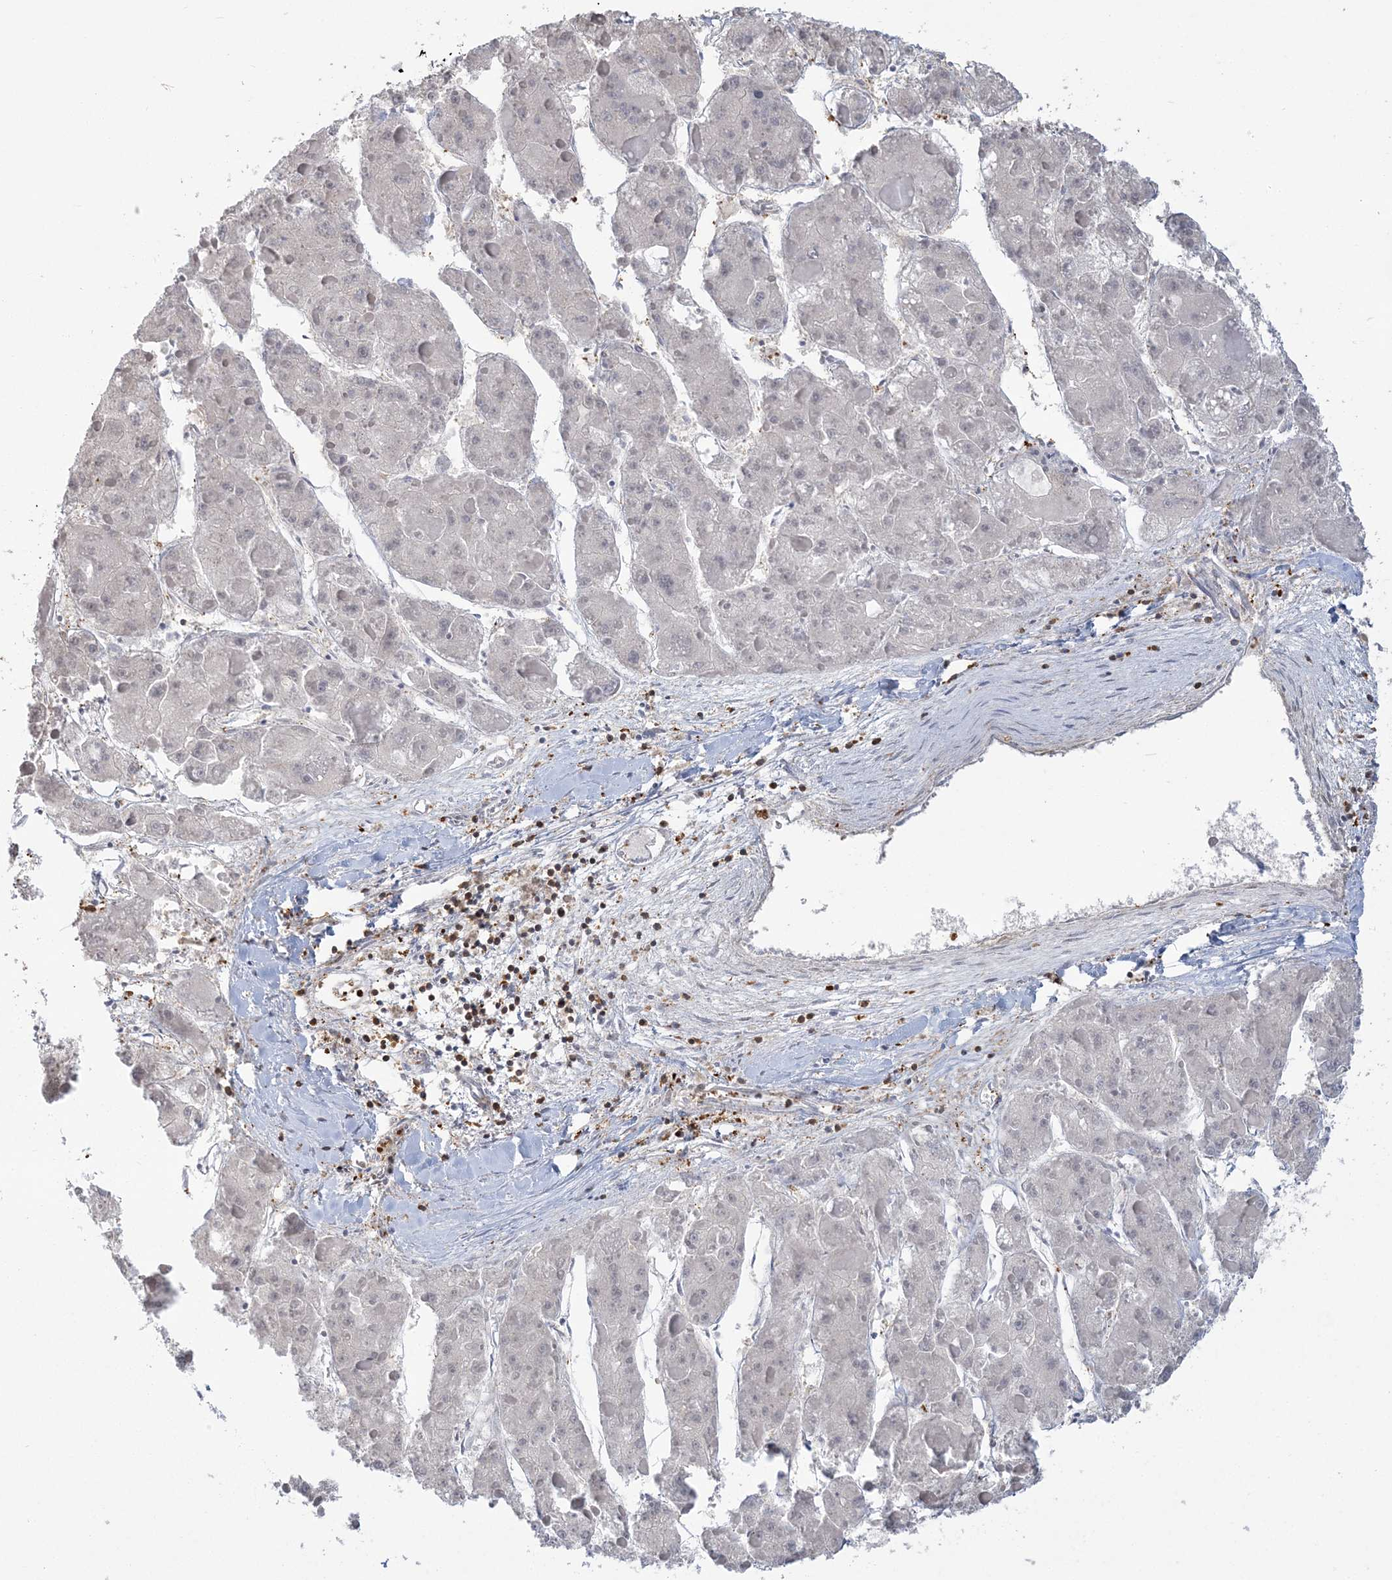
{"staining": {"intensity": "negative", "quantity": "none", "location": "none"}, "tissue": "liver cancer", "cell_type": "Tumor cells", "image_type": "cancer", "snomed": [{"axis": "morphology", "description": "Carcinoma, Hepatocellular, NOS"}, {"axis": "topography", "description": "Liver"}], "caption": "This is a photomicrograph of immunohistochemistry staining of liver cancer (hepatocellular carcinoma), which shows no positivity in tumor cells.", "gene": "ANKS1A", "patient": {"sex": "female", "age": 73}}